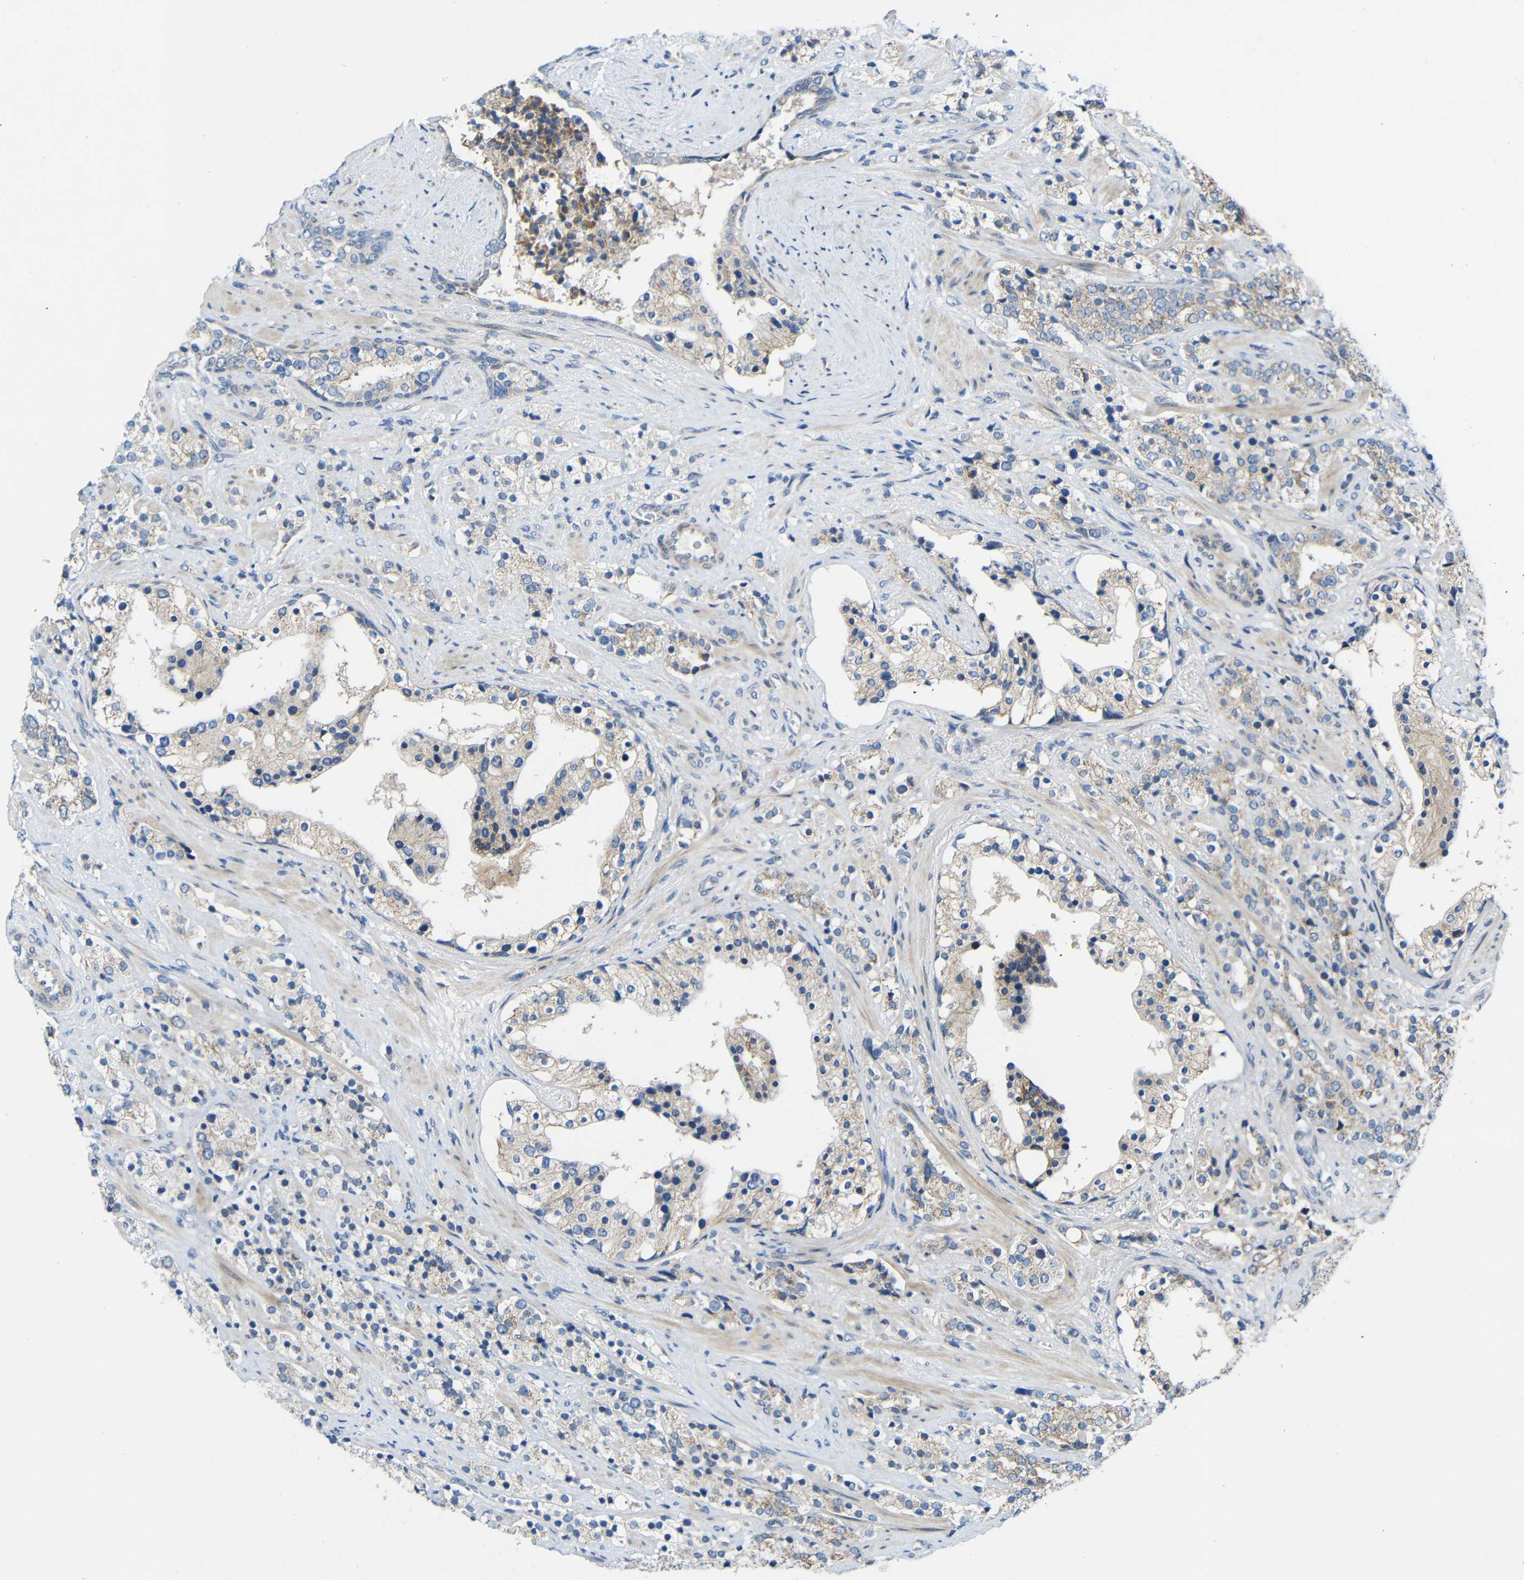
{"staining": {"intensity": "weak", "quantity": "25%-75%", "location": "cytoplasmic/membranous"}, "tissue": "prostate cancer", "cell_type": "Tumor cells", "image_type": "cancer", "snomed": [{"axis": "morphology", "description": "Adenocarcinoma, High grade"}, {"axis": "topography", "description": "Prostate"}], "caption": "Prostate adenocarcinoma (high-grade) tissue displays weak cytoplasmic/membranous expression in about 25%-75% of tumor cells", "gene": "TMEM25", "patient": {"sex": "male", "age": 71}}